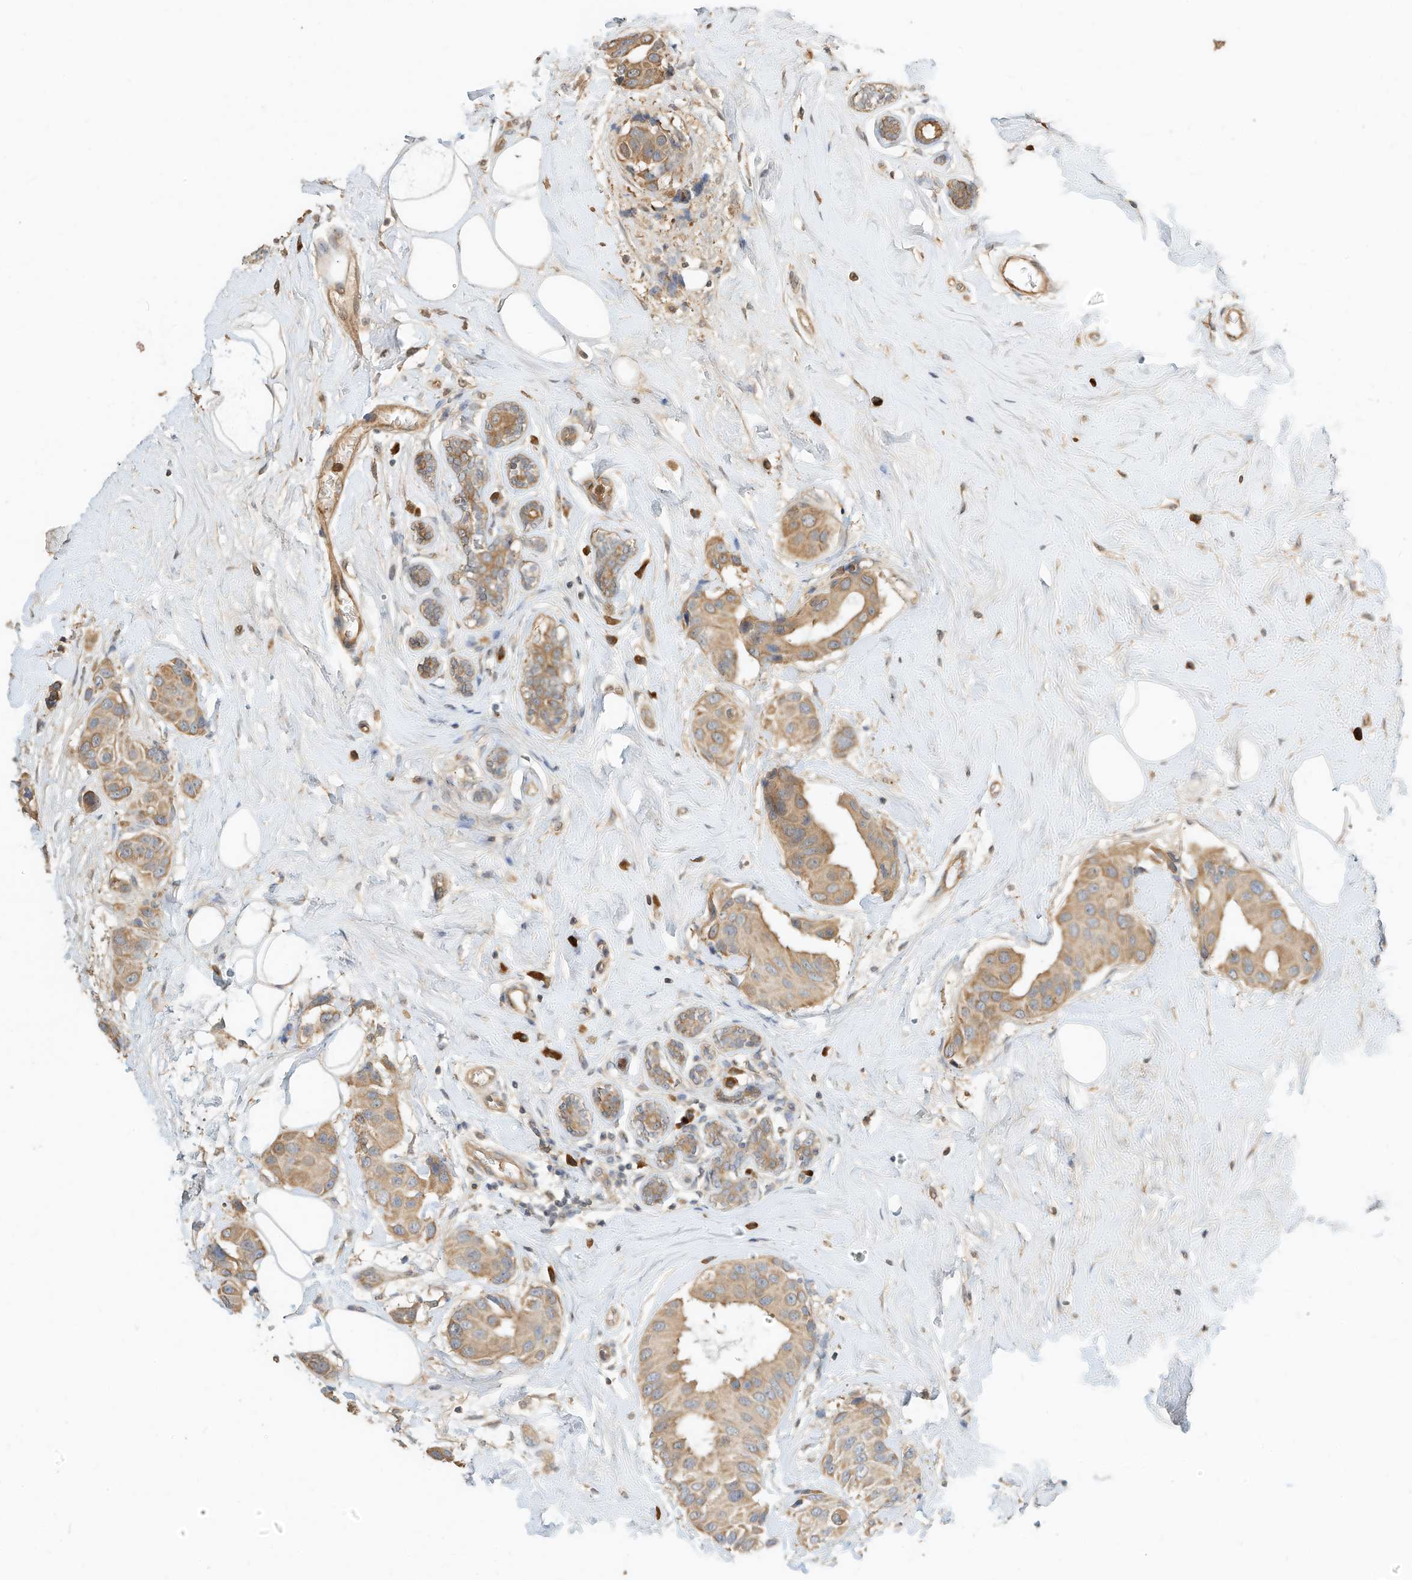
{"staining": {"intensity": "moderate", "quantity": ">75%", "location": "cytoplasmic/membranous"}, "tissue": "breast cancer", "cell_type": "Tumor cells", "image_type": "cancer", "snomed": [{"axis": "morphology", "description": "Normal tissue, NOS"}, {"axis": "morphology", "description": "Duct carcinoma"}, {"axis": "topography", "description": "Breast"}], "caption": "This is a photomicrograph of immunohistochemistry staining of breast cancer (infiltrating ductal carcinoma), which shows moderate expression in the cytoplasmic/membranous of tumor cells.", "gene": "OFD1", "patient": {"sex": "female", "age": 39}}